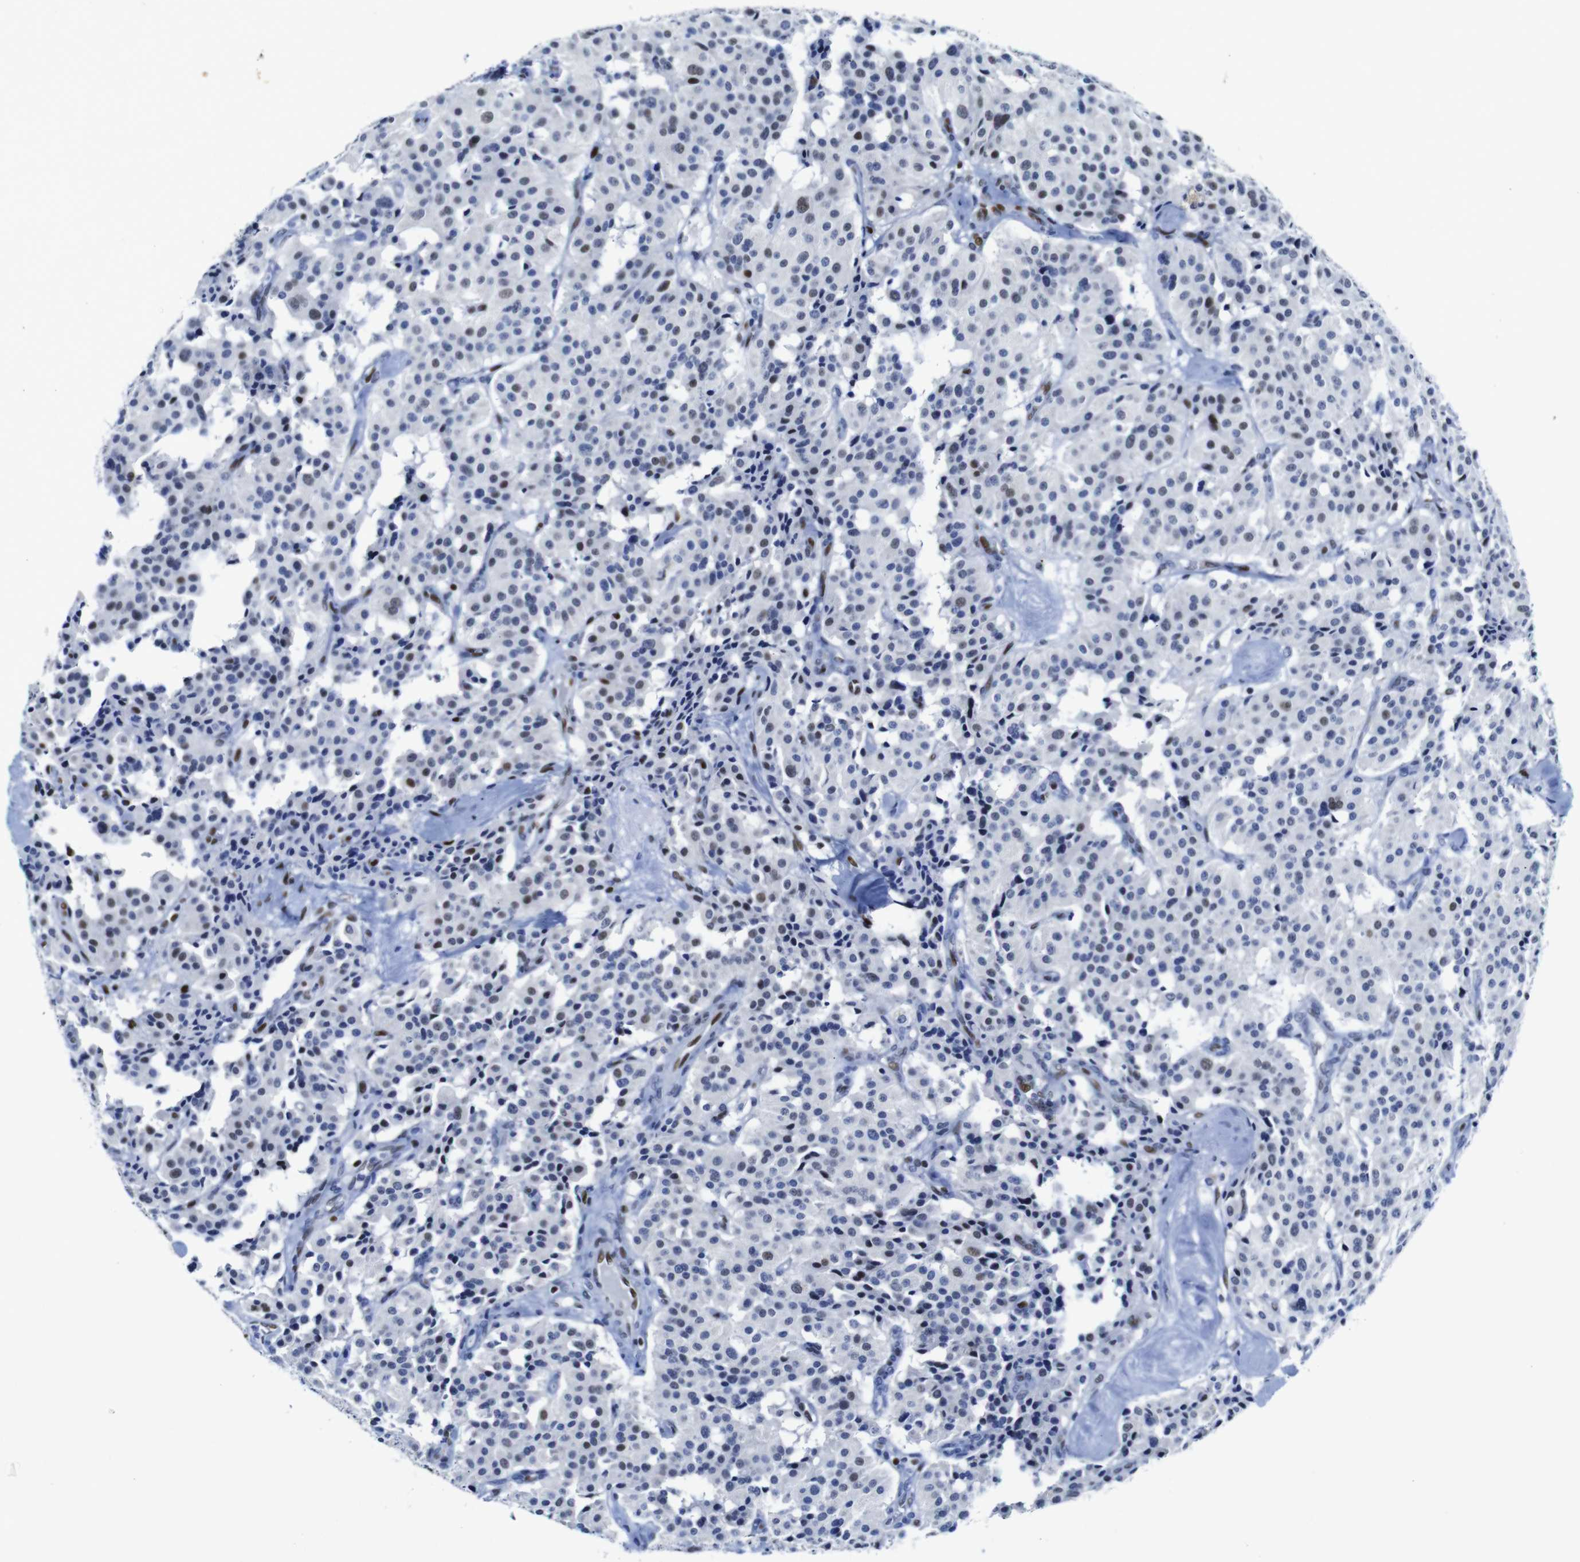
{"staining": {"intensity": "negative", "quantity": "none", "location": "none"}, "tissue": "carcinoid", "cell_type": "Tumor cells", "image_type": "cancer", "snomed": [{"axis": "morphology", "description": "Carcinoid, malignant, NOS"}, {"axis": "topography", "description": "Lung"}], "caption": "DAB (3,3'-diaminobenzidine) immunohistochemical staining of human carcinoid (malignant) exhibits no significant staining in tumor cells.", "gene": "FOSL2", "patient": {"sex": "male", "age": 30}}